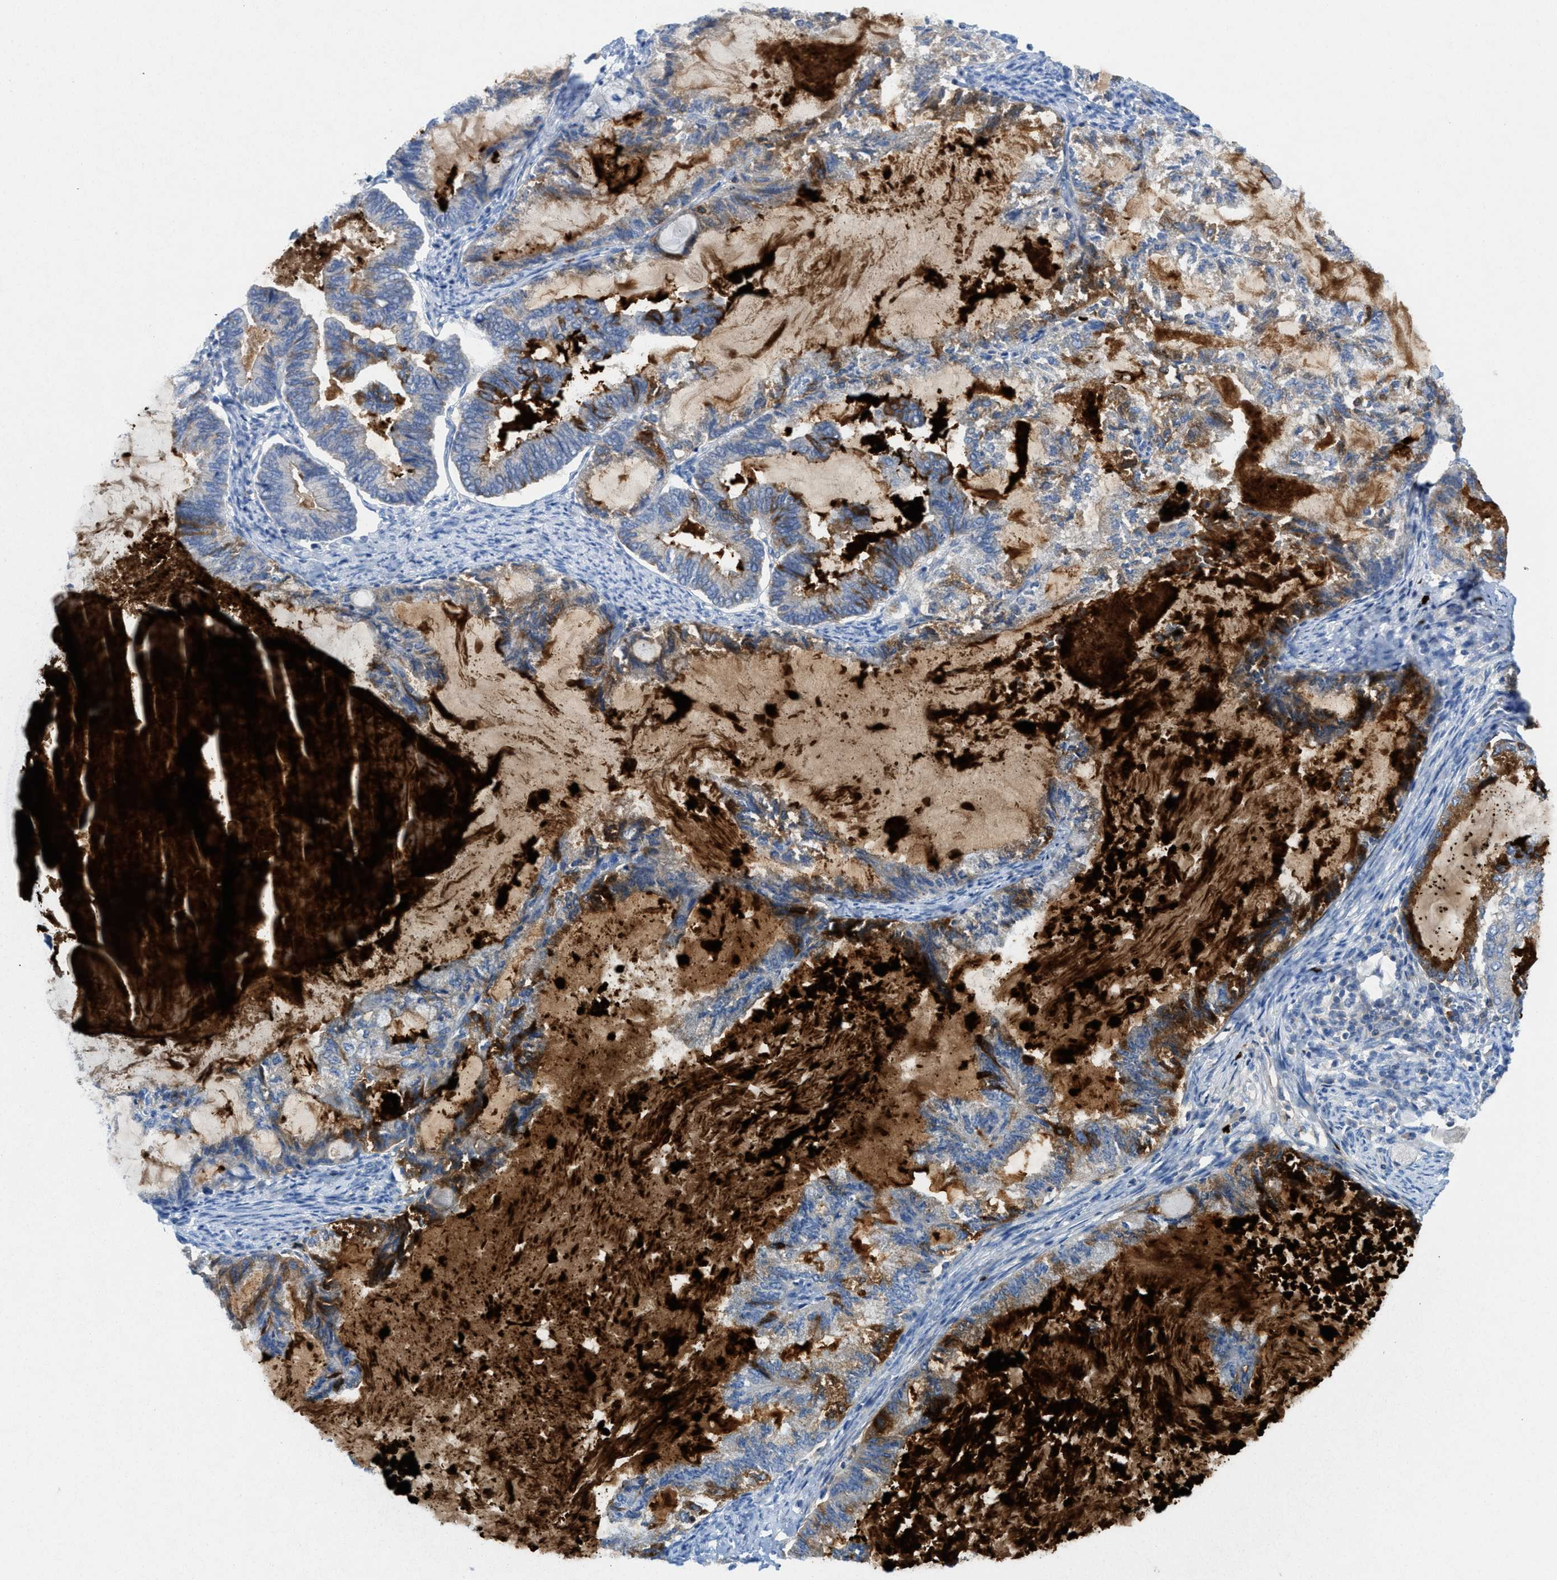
{"staining": {"intensity": "moderate", "quantity": "<25%", "location": "cytoplasmic/membranous"}, "tissue": "endometrial cancer", "cell_type": "Tumor cells", "image_type": "cancer", "snomed": [{"axis": "morphology", "description": "Adenocarcinoma, NOS"}, {"axis": "topography", "description": "Endometrium"}], "caption": "Immunohistochemistry (IHC) (DAB) staining of endometrial cancer demonstrates moderate cytoplasmic/membranous protein staining in about <25% of tumor cells.", "gene": "CMTM1", "patient": {"sex": "female", "age": 86}}